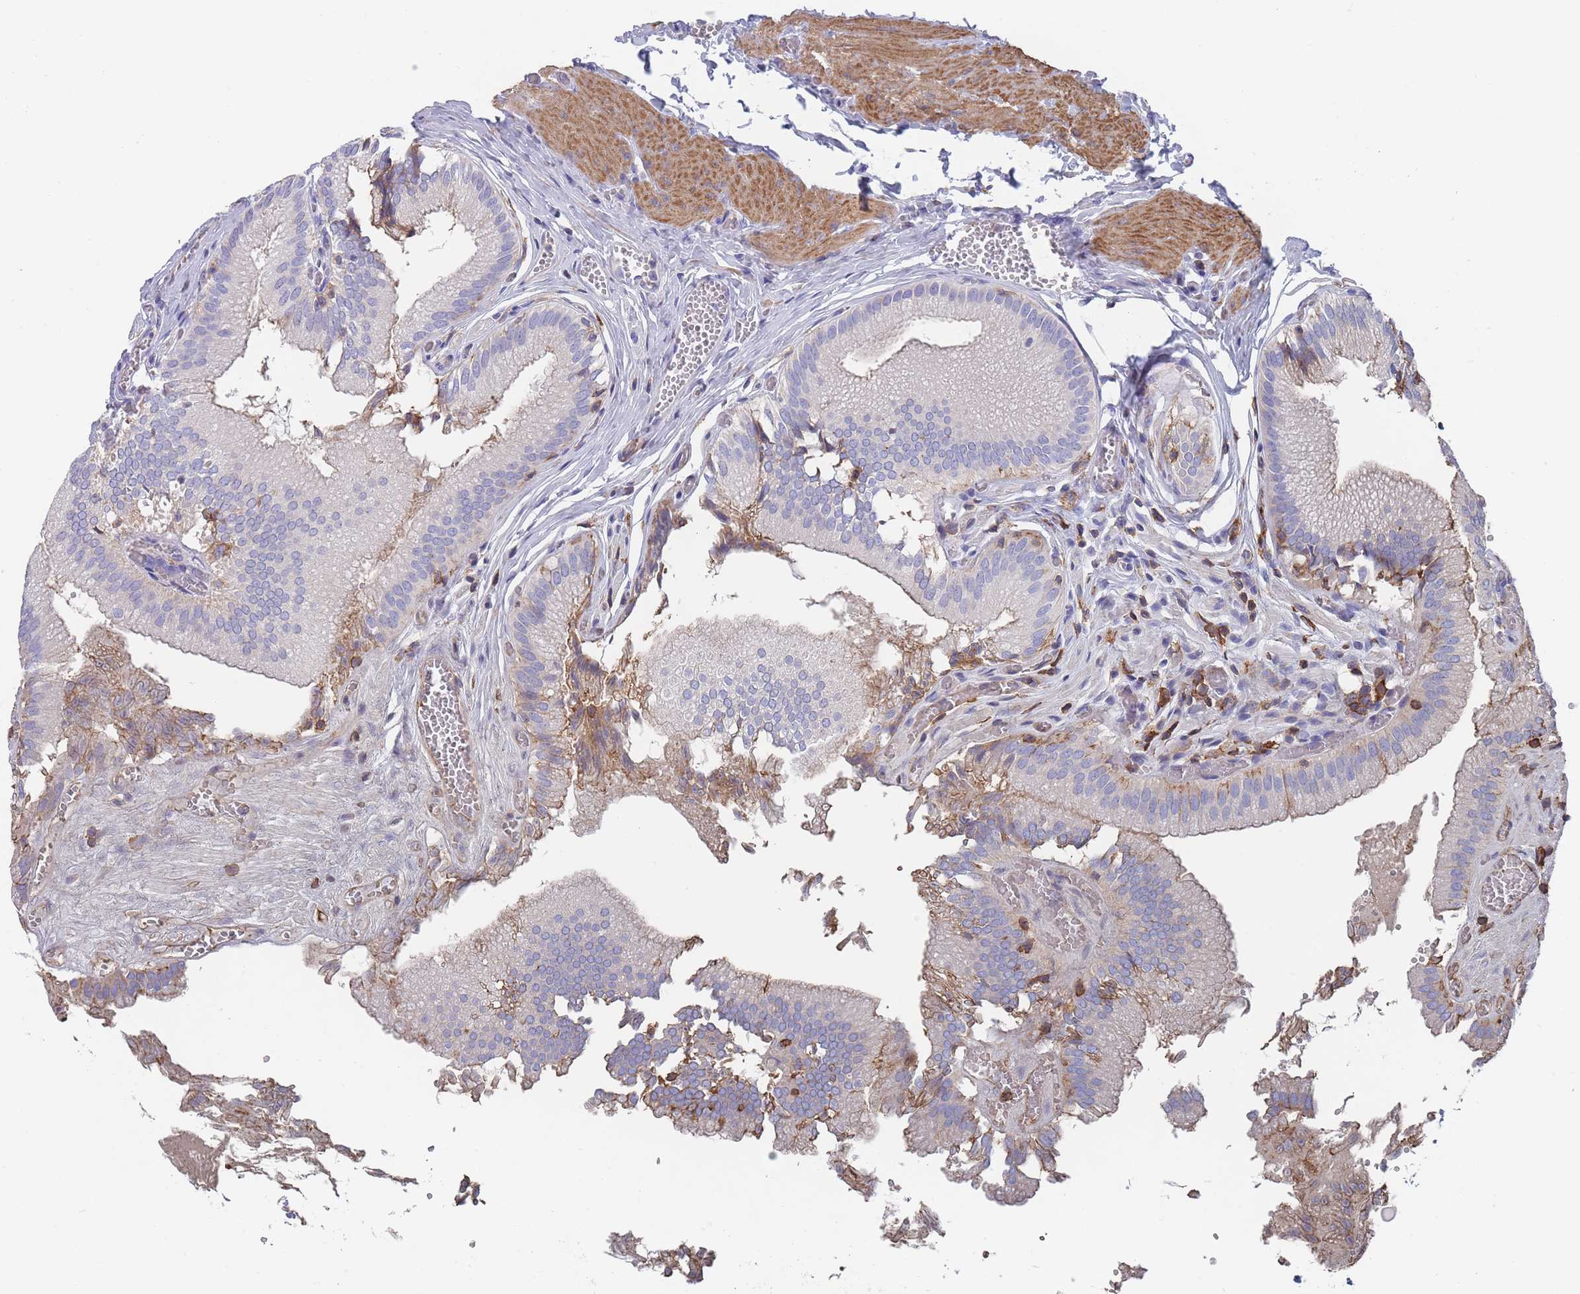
{"staining": {"intensity": "weak", "quantity": "25%-75%", "location": "cytoplasmic/membranous"}, "tissue": "gallbladder", "cell_type": "Glandular cells", "image_type": "normal", "snomed": [{"axis": "morphology", "description": "Normal tissue, NOS"}, {"axis": "topography", "description": "Gallbladder"}, {"axis": "topography", "description": "Peripheral nerve tissue"}], "caption": "Glandular cells reveal low levels of weak cytoplasmic/membranous positivity in approximately 25%-75% of cells in benign gallbladder.", "gene": "SCCPDH", "patient": {"sex": "male", "age": 17}}